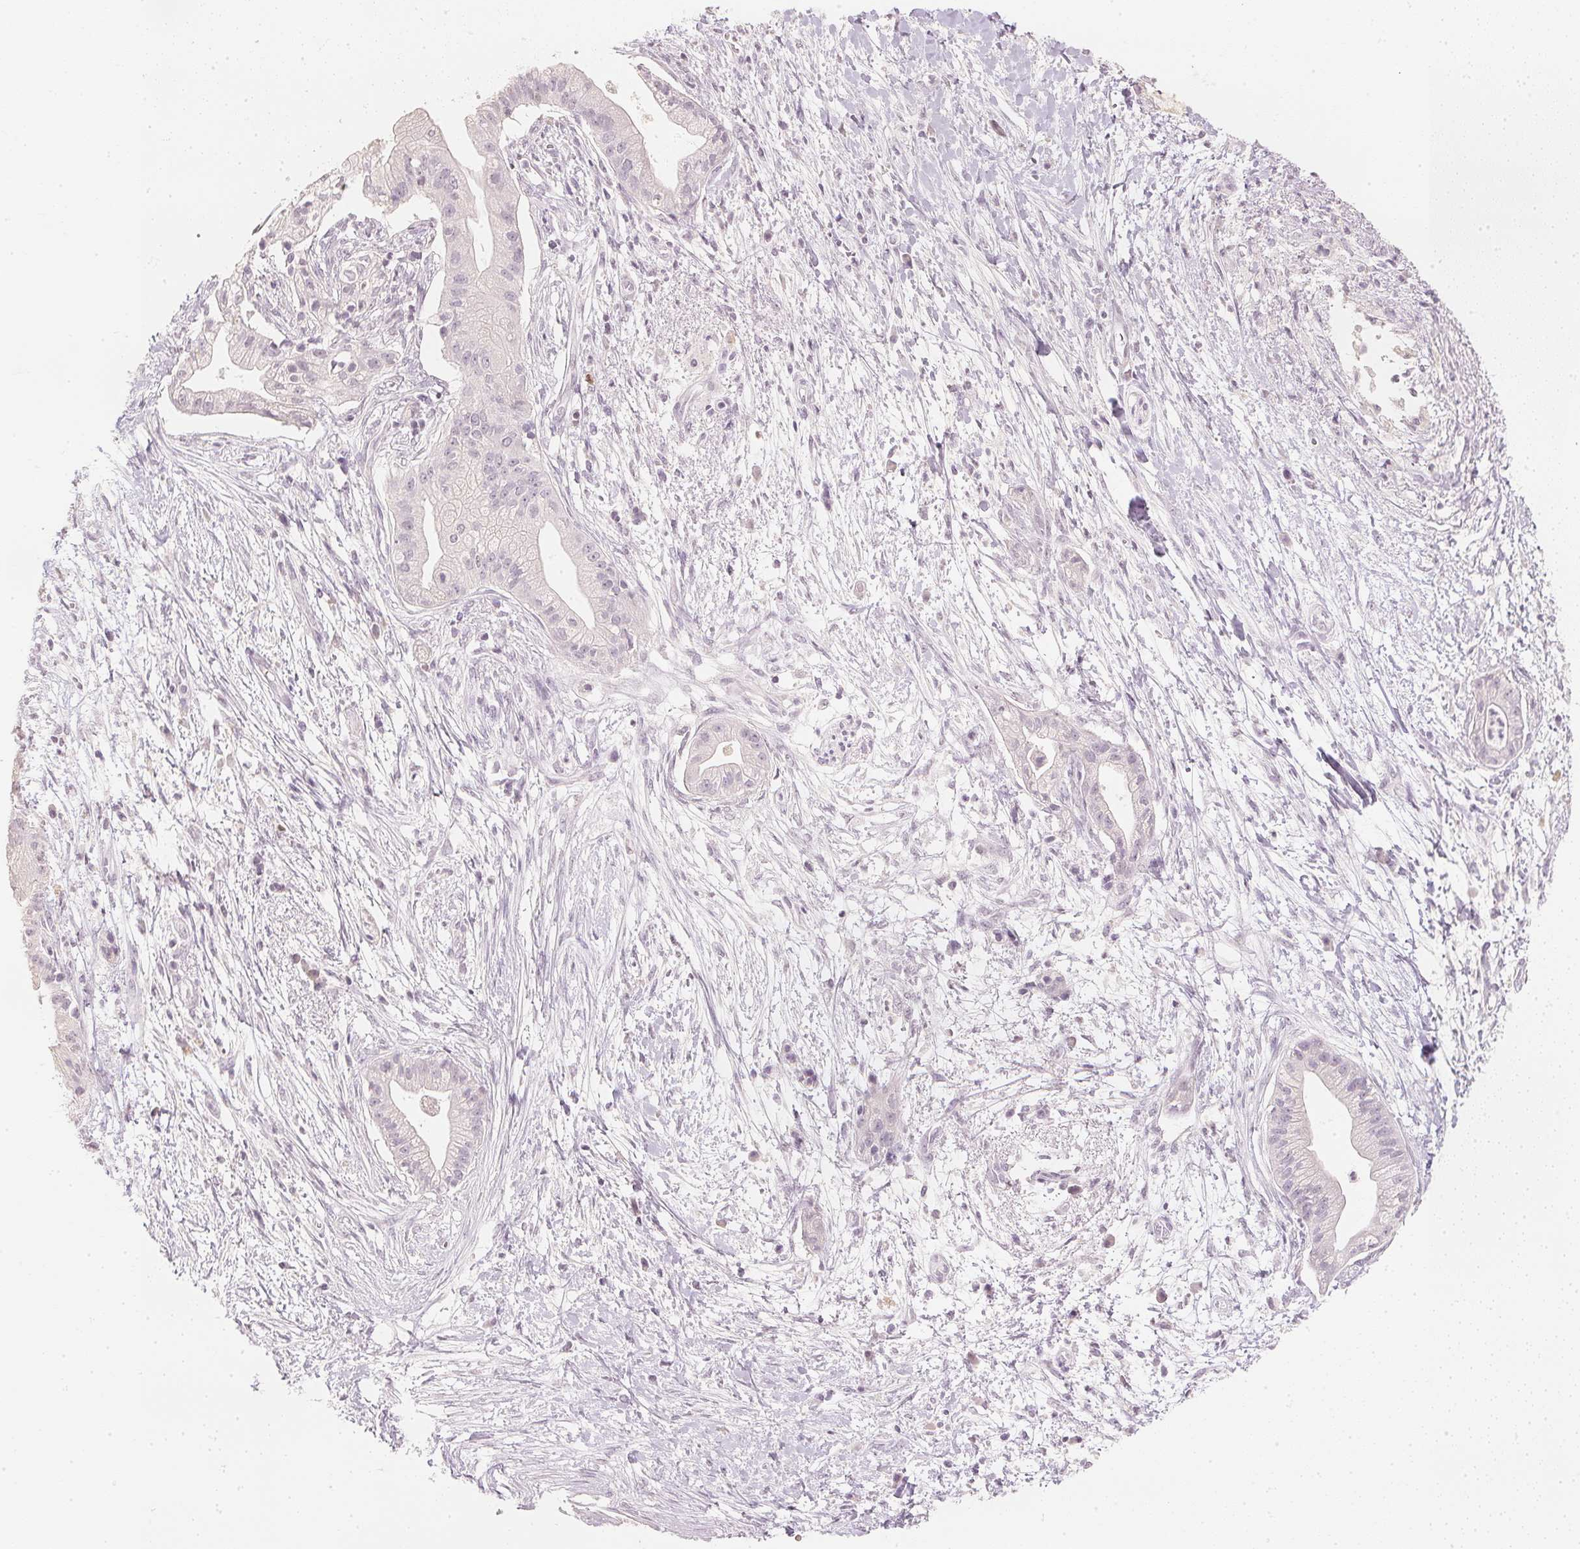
{"staining": {"intensity": "negative", "quantity": "none", "location": "none"}, "tissue": "pancreatic cancer", "cell_type": "Tumor cells", "image_type": "cancer", "snomed": [{"axis": "morphology", "description": "Normal tissue, NOS"}, {"axis": "morphology", "description": "Adenocarcinoma, NOS"}, {"axis": "topography", "description": "Lymph node"}, {"axis": "topography", "description": "Pancreas"}], "caption": "IHC of pancreatic adenocarcinoma displays no staining in tumor cells.", "gene": "CALB1", "patient": {"sex": "female", "age": 58}}